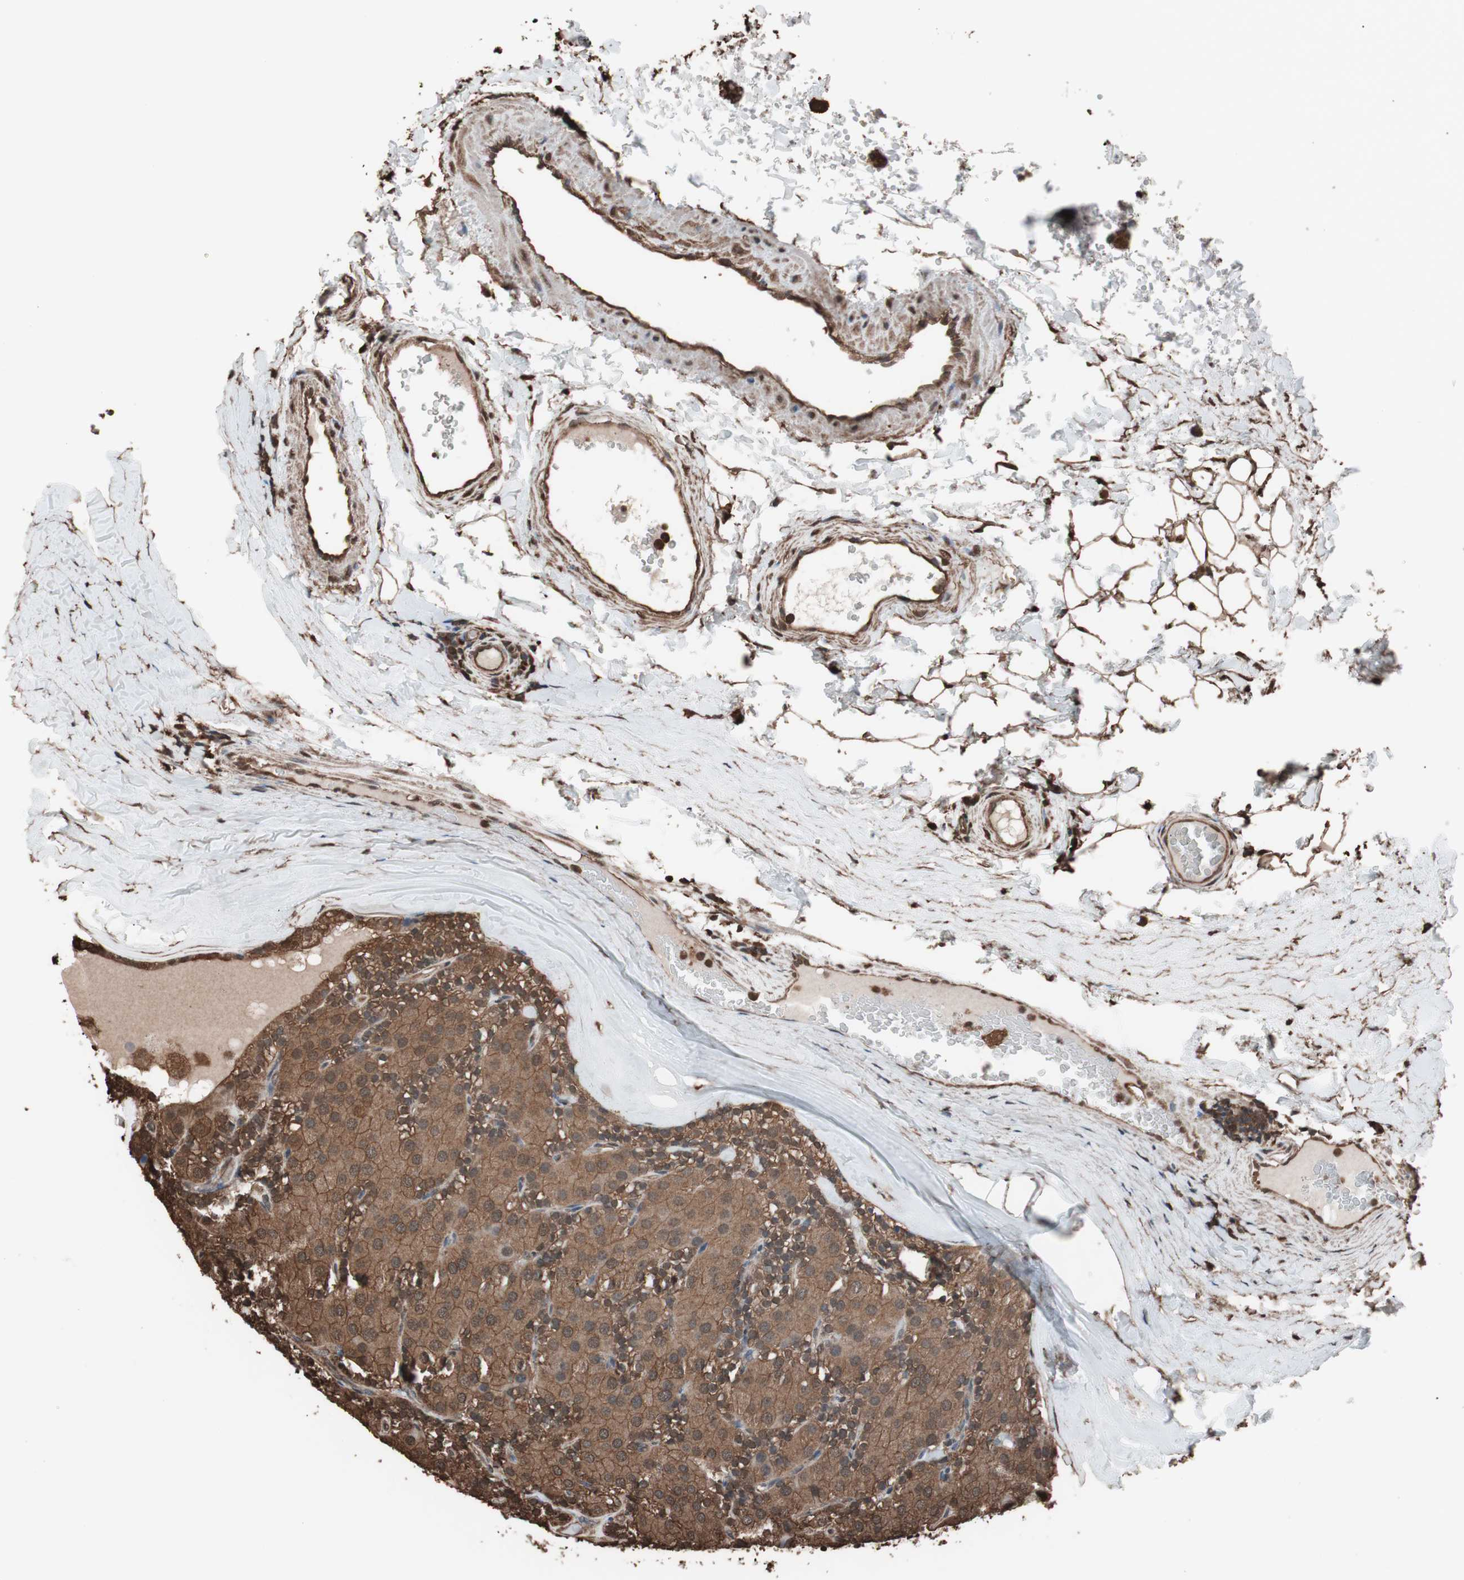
{"staining": {"intensity": "moderate", "quantity": ">75%", "location": "cytoplasmic/membranous"}, "tissue": "parathyroid gland", "cell_type": "Glandular cells", "image_type": "normal", "snomed": [{"axis": "morphology", "description": "Normal tissue, NOS"}, {"axis": "morphology", "description": "Adenoma, NOS"}, {"axis": "topography", "description": "Parathyroid gland"}], "caption": "IHC staining of benign parathyroid gland, which reveals medium levels of moderate cytoplasmic/membranous positivity in approximately >75% of glandular cells indicating moderate cytoplasmic/membranous protein positivity. The staining was performed using DAB (brown) for protein detection and nuclei were counterstained in hematoxylin (blue).", "gene": "CALM2", "patient": {"sex": "female", "age": 86}}